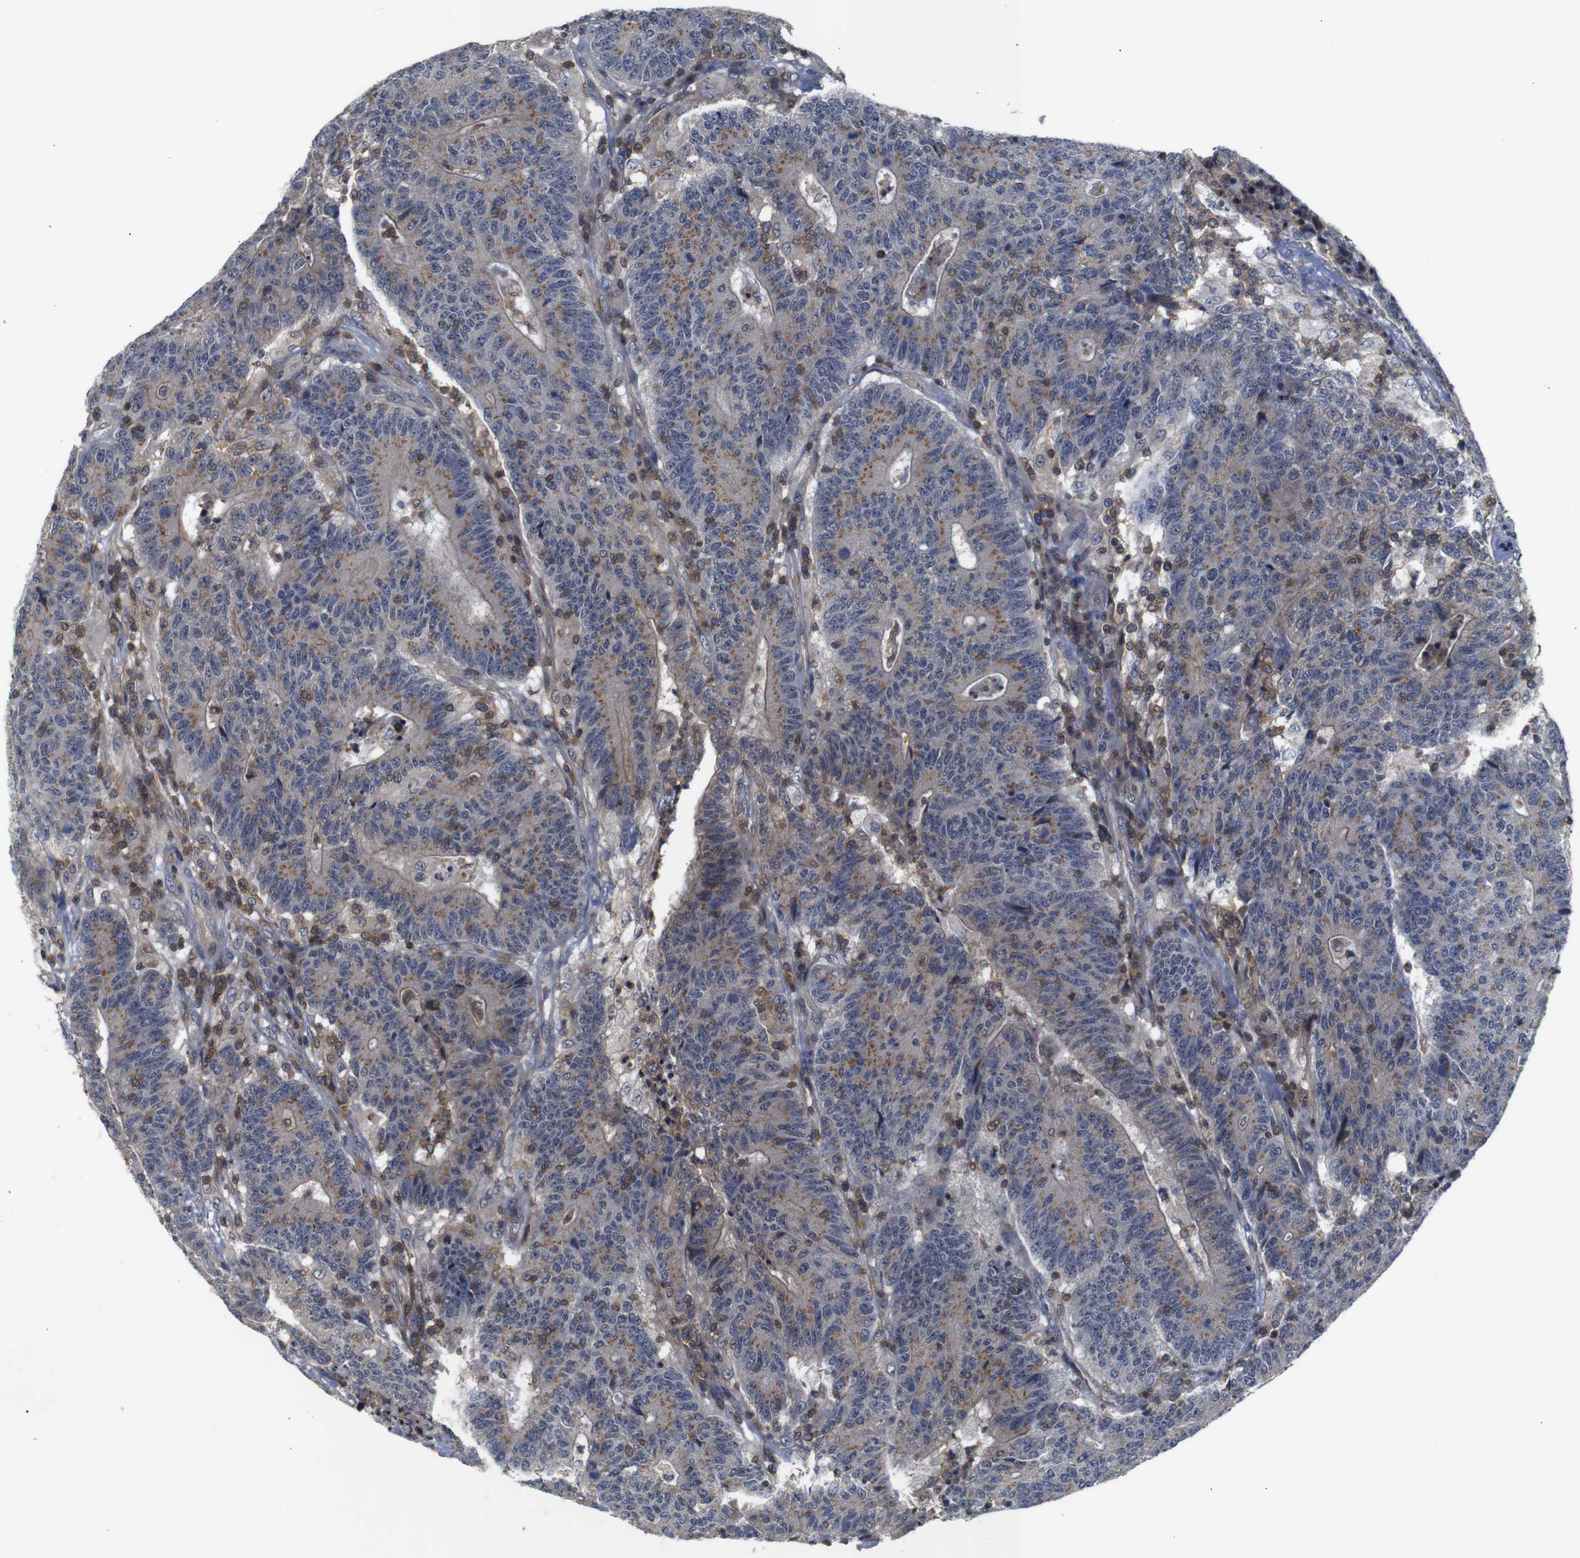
{"staining": {"intensity": "moderate", "quantity": ">75%", "location": "cytoplasmic/membranous"}, "tissue": "colorectal cancer", "cell_type": "Tumor cells", "image_type": "cancer", "snomed": [{"axis": "morphology", "description": "Normal tissue, NOS"}, {"axis": "morphology", "description": "Adenocarcinoma, NOS"}, {"axis": "topography", "description": "Colon"}], "caption": "Immunohistochemical staining of colorectal cancer (adenocarcinoma) reveals moderate cytoplasmic/membranous protein staining in about >75% of tumor cells.", "gene": "BRWD3", "patient": {"sex": "female", "age": 75}}